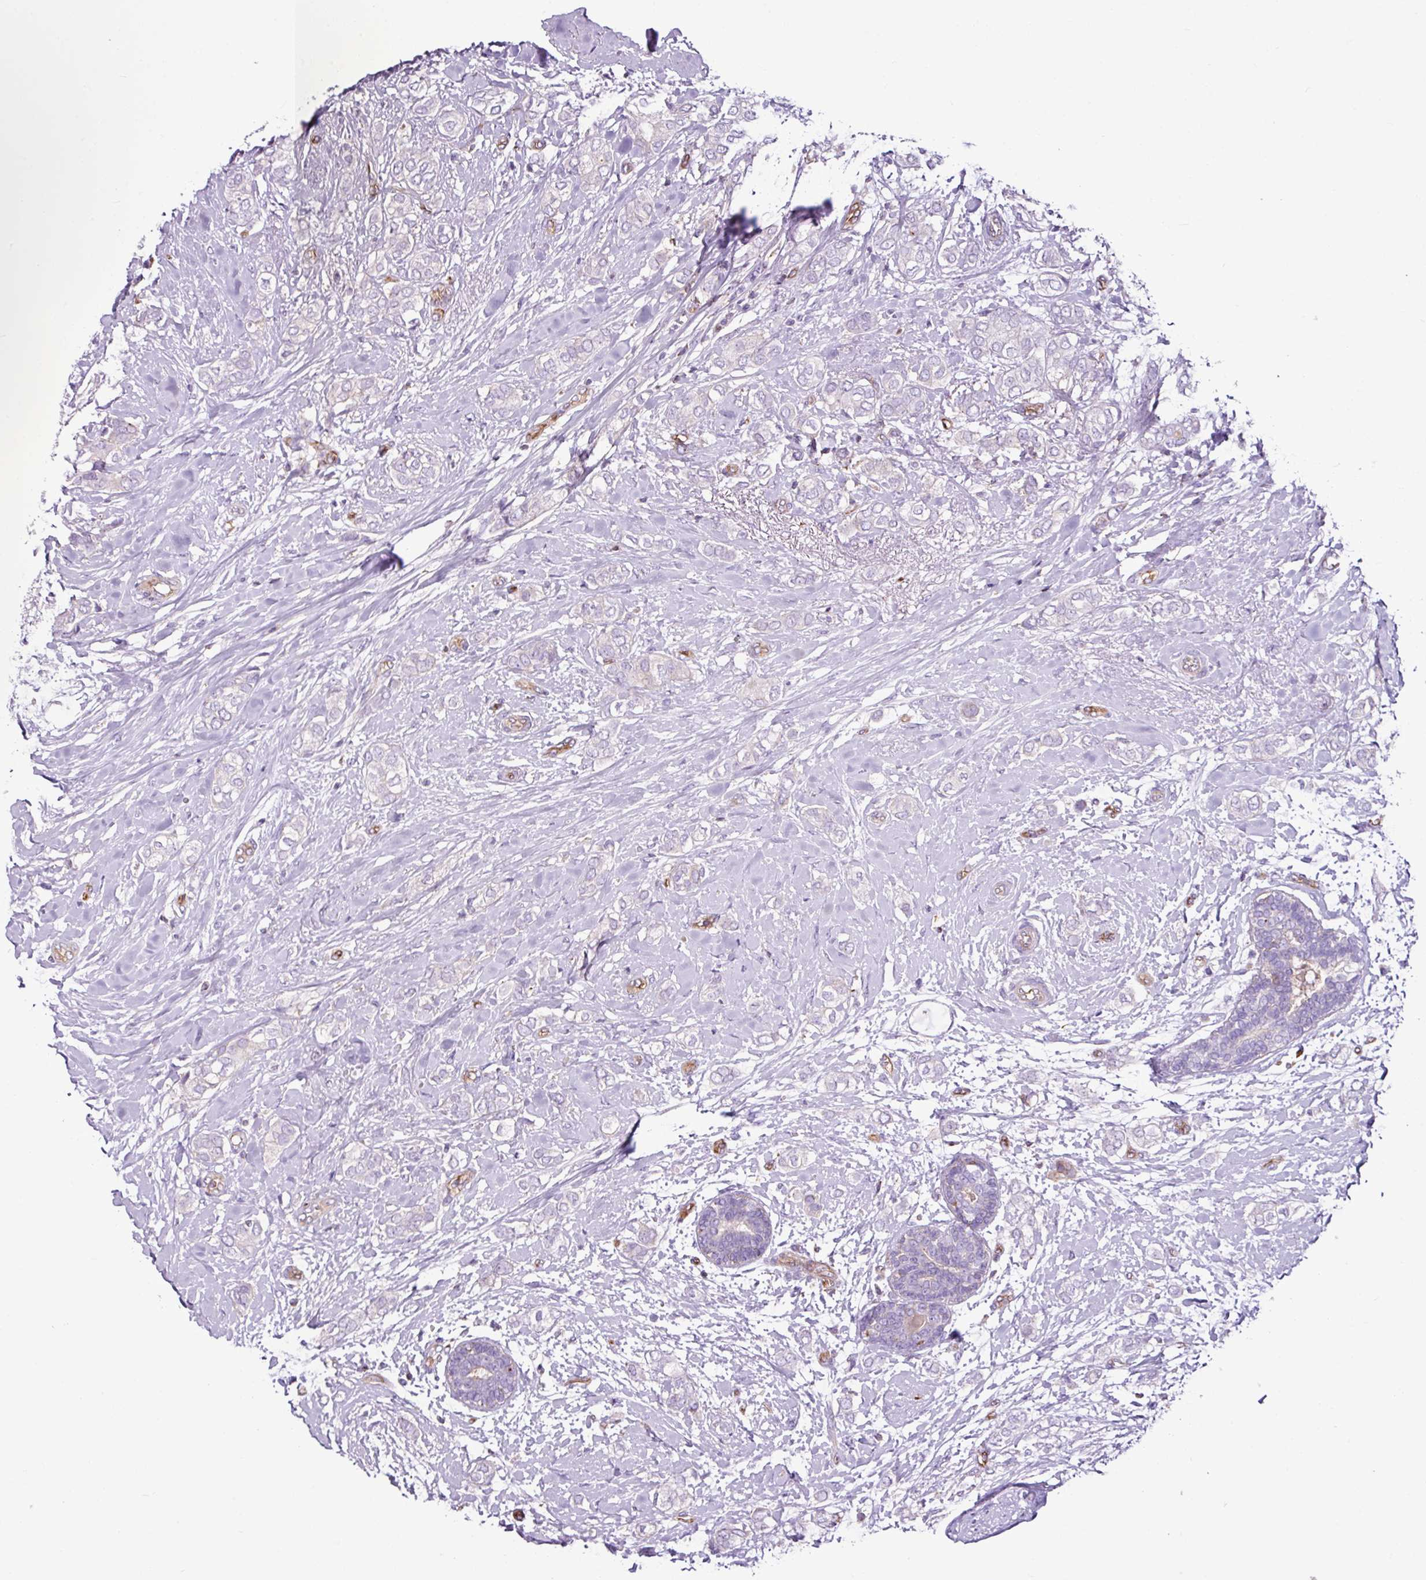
{"staining": {"intensity": "negative", "quantity": "none", "location": "none"}, "tissue": "breast cancer", "cell_type": "Tumor cells", "image_type": "cancer", "snomed": [{"axis": "morphology", "description": "Duct carcinoma"}, {"axis": "topography", "description": "Breast"}], "caption": "Image shows no significant protein expression in tumor cells of breast cancer (infiltrating ductal carcinoma).", "gene": "EME2", "patient": {"sex": "female", "age": 73}}